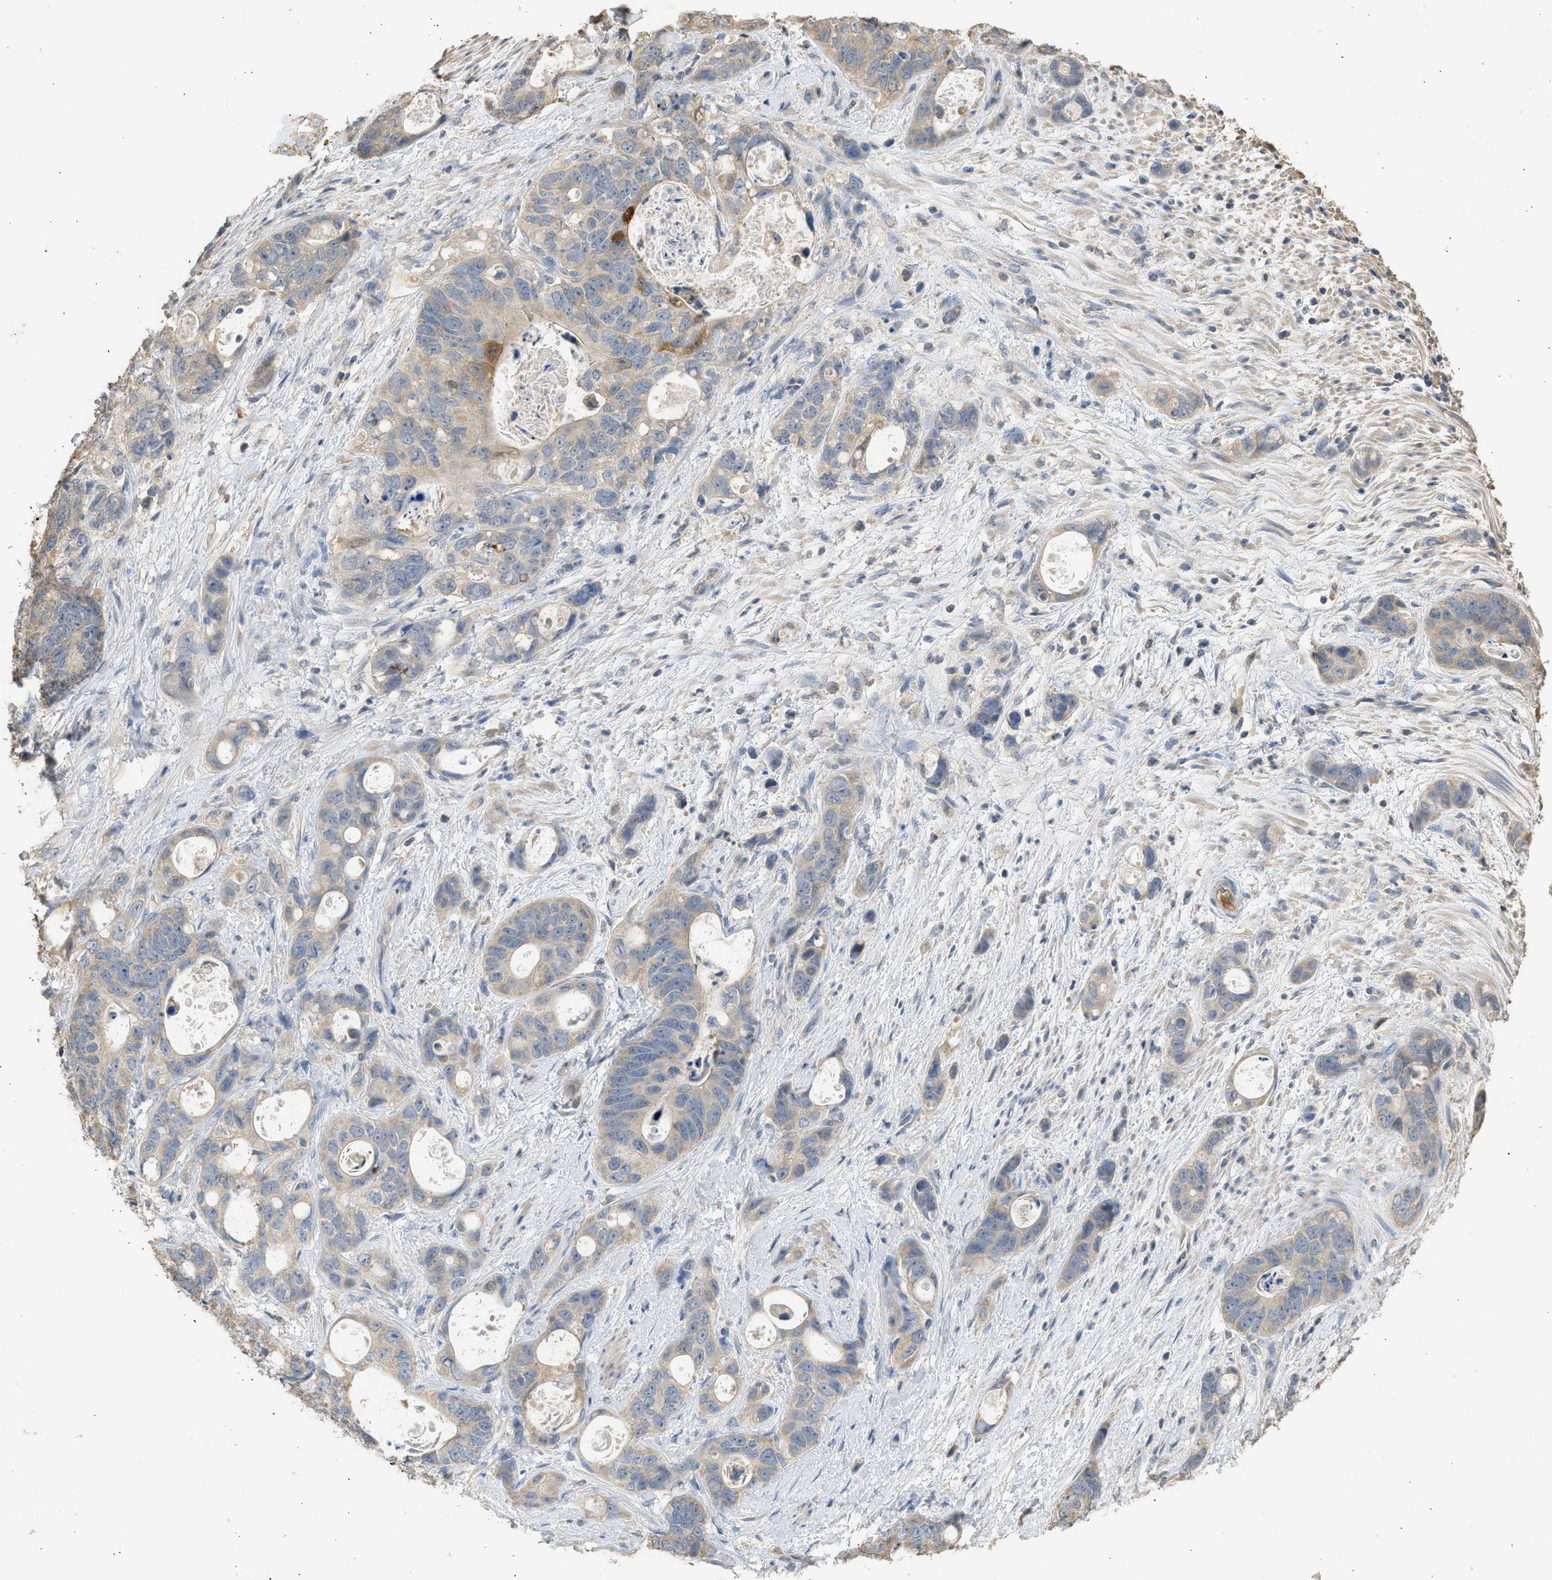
{"staining": {"intensity": "weak", "quantity": ">75%", "location": "cytoplasmic/membranous"}, "tissue": "stomach cancer", "cell_type": "Tumor cells", "image_type": "cancer", "snomed": [{"axis": "morphology", "description": "Normal tissue, NOS"}, {"axis": "morphology", "description": "Adenocarcinoma, NOS"}, {"axis": "topography", "description": "Stomach"}], "caption": "Tumor cells demonstrate low levels of weak cytoplasmic/membranous expression in approximately >75% of cells in stomach adenocarcinoma.", "gene": "SULT2A1", "patient": {"sex": "female", "age": 89}}